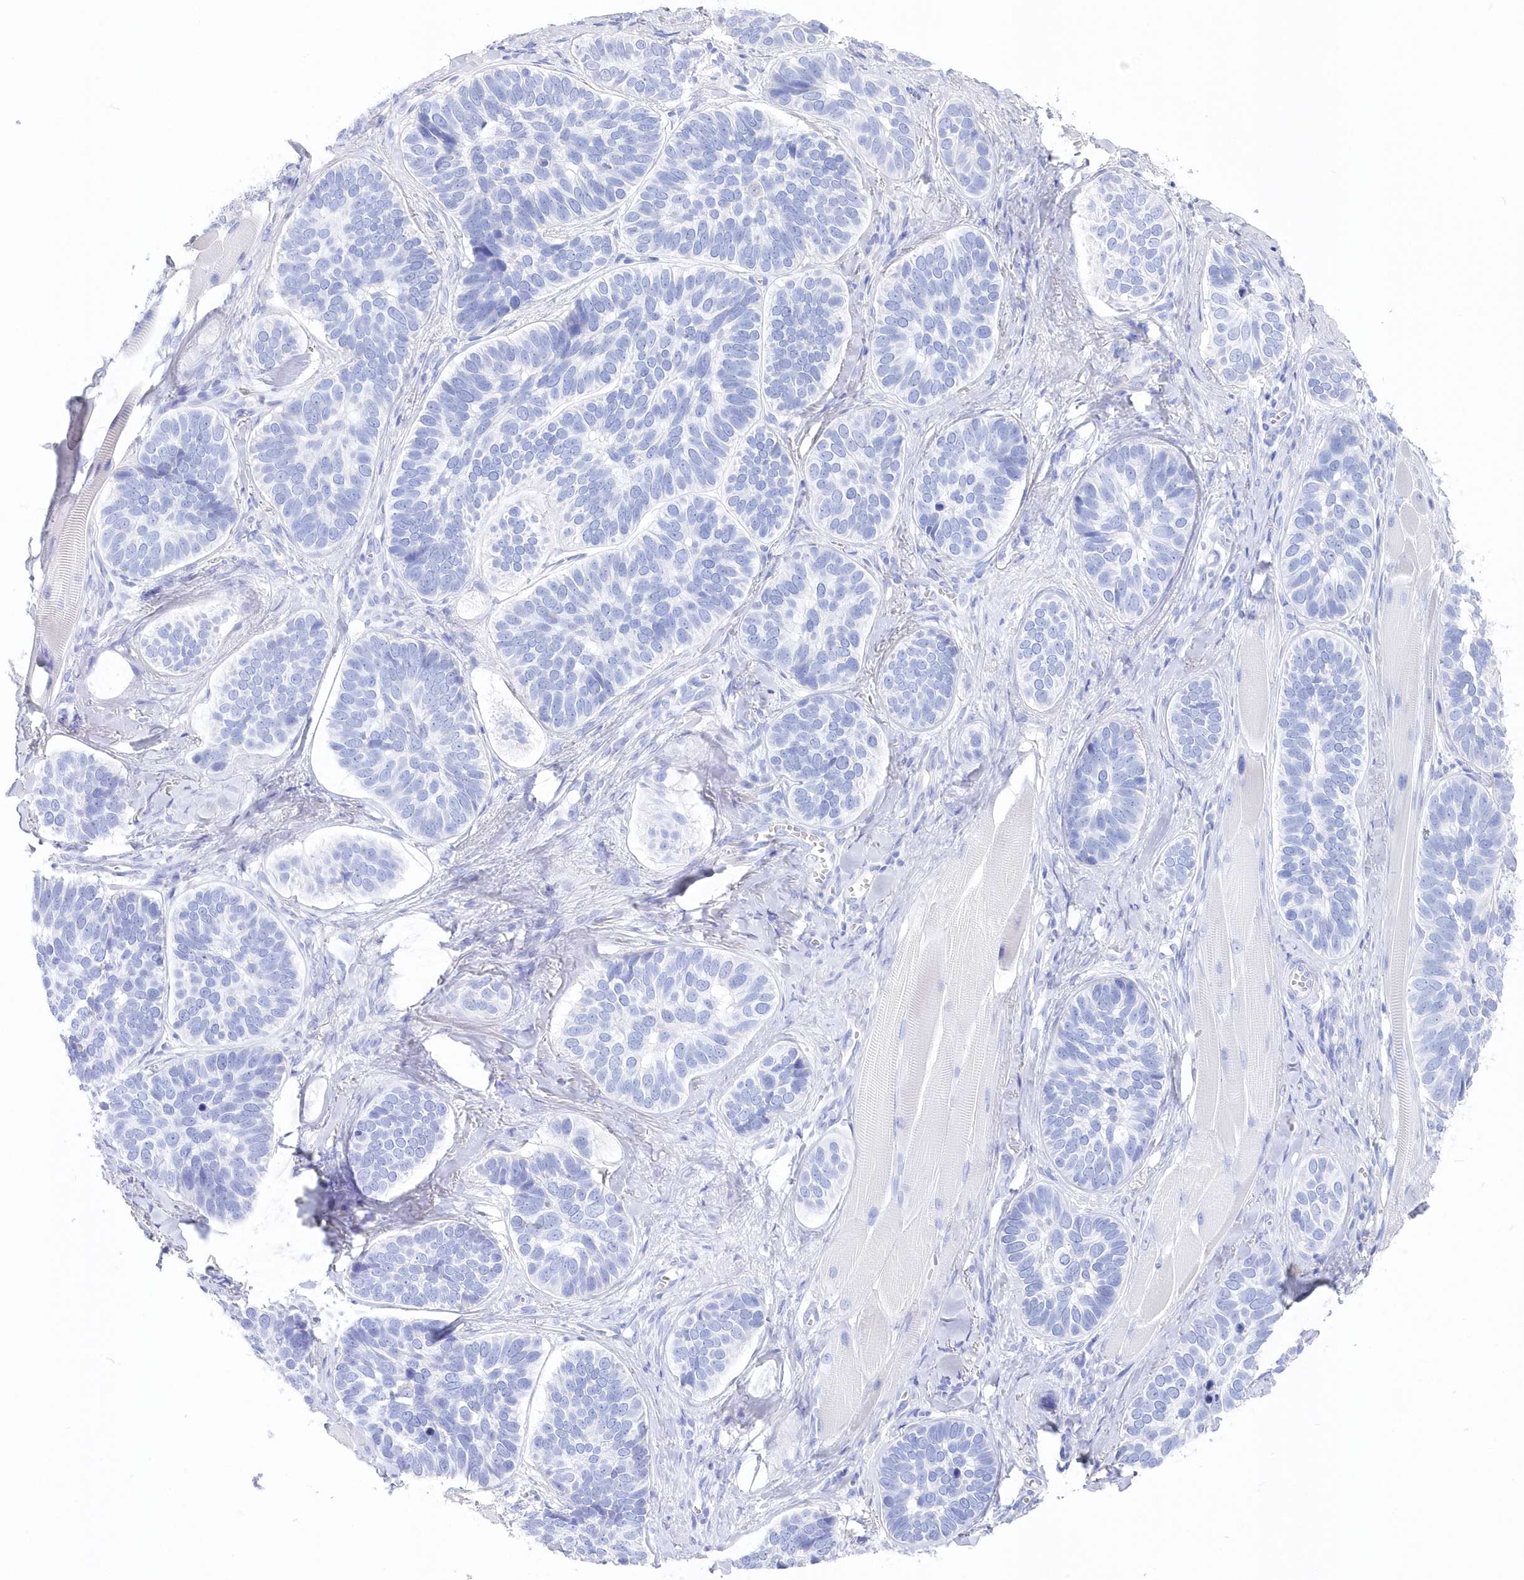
{"staining": {"intensity": "negative", "quantity": "none", "location": "none"}, "tissue": "skin cancer", "cell_type": "Tumor cells", "image_type": "cancer", "snomed": [{"axis": "morphology", "description": "Basal cell carcinoma"}, {"axis": "topography", "description": "Skin"}], "caption": "Immunohistochemical staining of human skin cancer (basal cell carcinoma) shows no significant expression in tumor cells.", "gene": "CSNK1G2", "patient": {"sex": "male", "age": 62}}